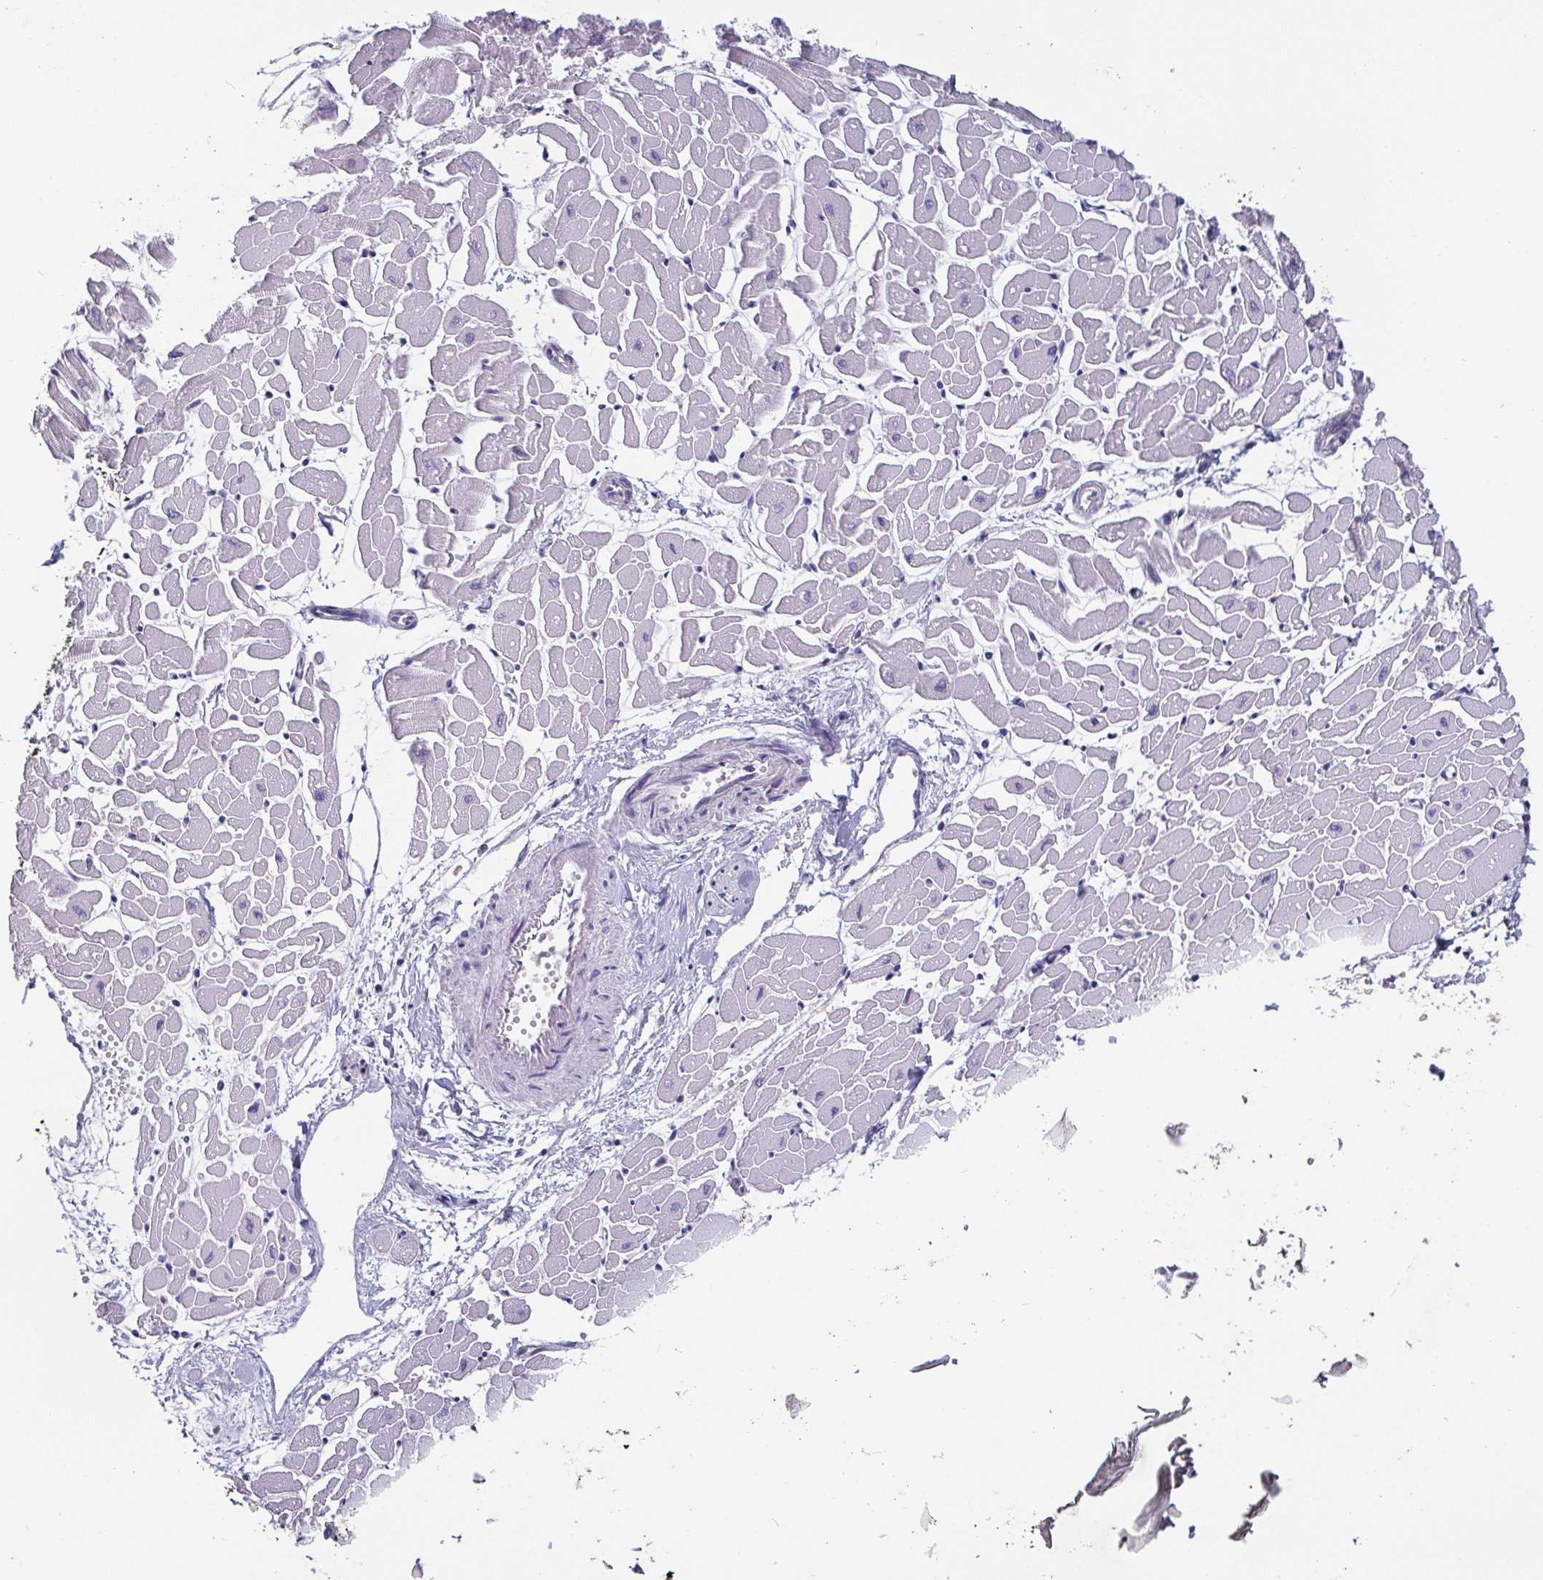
{"staining": {"intensity": "negative", "quantity": "none", "location": "none"}, "tissue": "heart muscle", "cell_type": "Cardiomyocytes", "image_type": "normal", "snomed": [{"axis": "morphology", "description": "Normal tissue, NOS"}, {"axis": "topography", "description": "Heart"}], "caption": "A photomicrograph of human heart muscle is negative for staining in cardiomyocytes. (IHC, brightfield microscopy, high magnification).", "gene": "IDH1", "patient": {"sex": "male", "age": 57}}